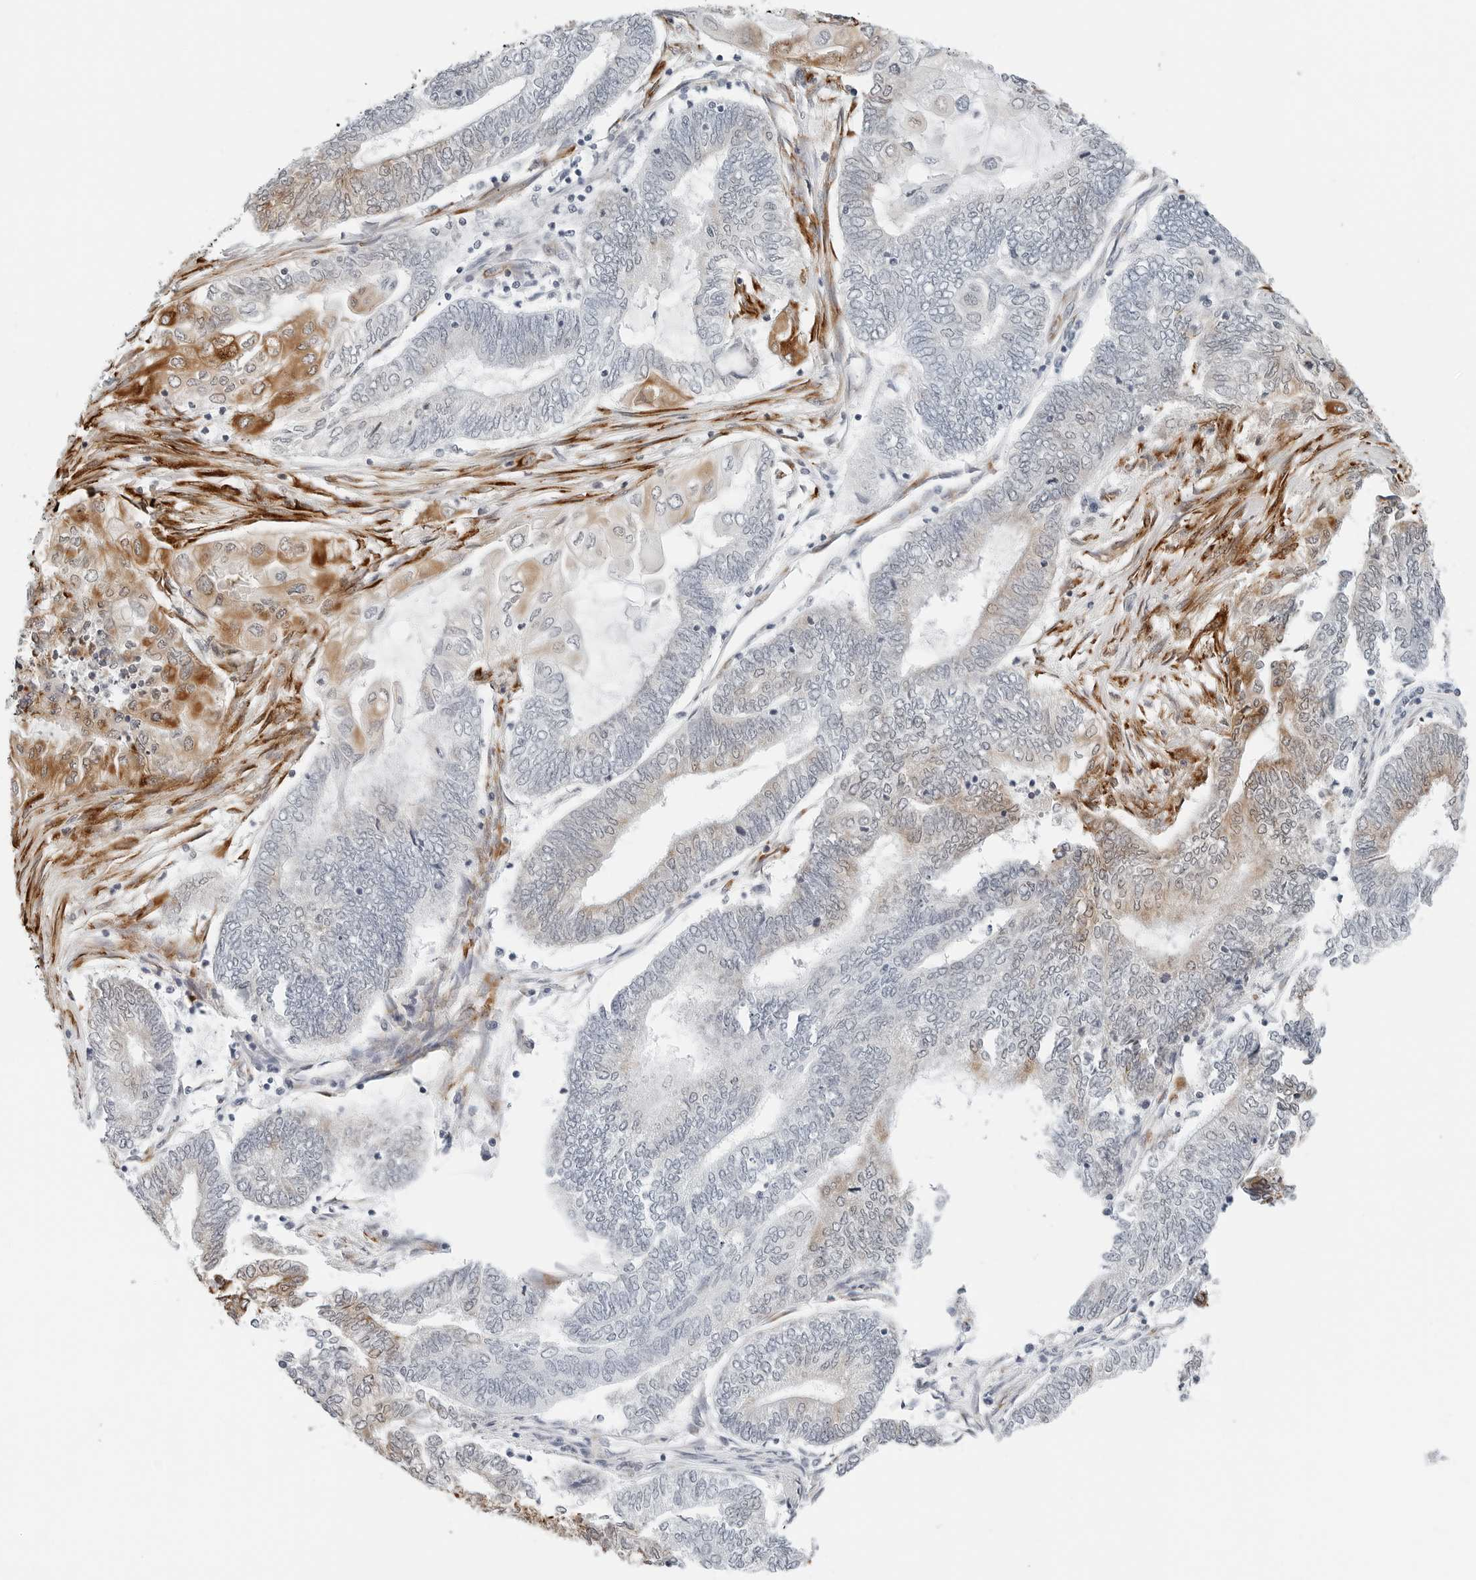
{"staining": {"intensity": "moderate", "quantity": "<25%", "location": "cytoplasmic/membranous"}, "tissue": "endometrial cancer", "cell_type": "Tumor cells", "image_type": "cancer", "snomed": [{"axis": "morphology", "description": "Adenocarcinoma, NOS"}, {"axis": "topography", "description": "Uterus"}, {"axis": "topography", "description": "Endometrium"}], "caption": "Endometrial adenocarcinoma stained for a protein (brown) demonstrates moderate cytoplasmic/membranous positive expression in about <25% of tumor cells.", "gene": "P4HA2", "patient": {"sex": "female", "age": 70}}